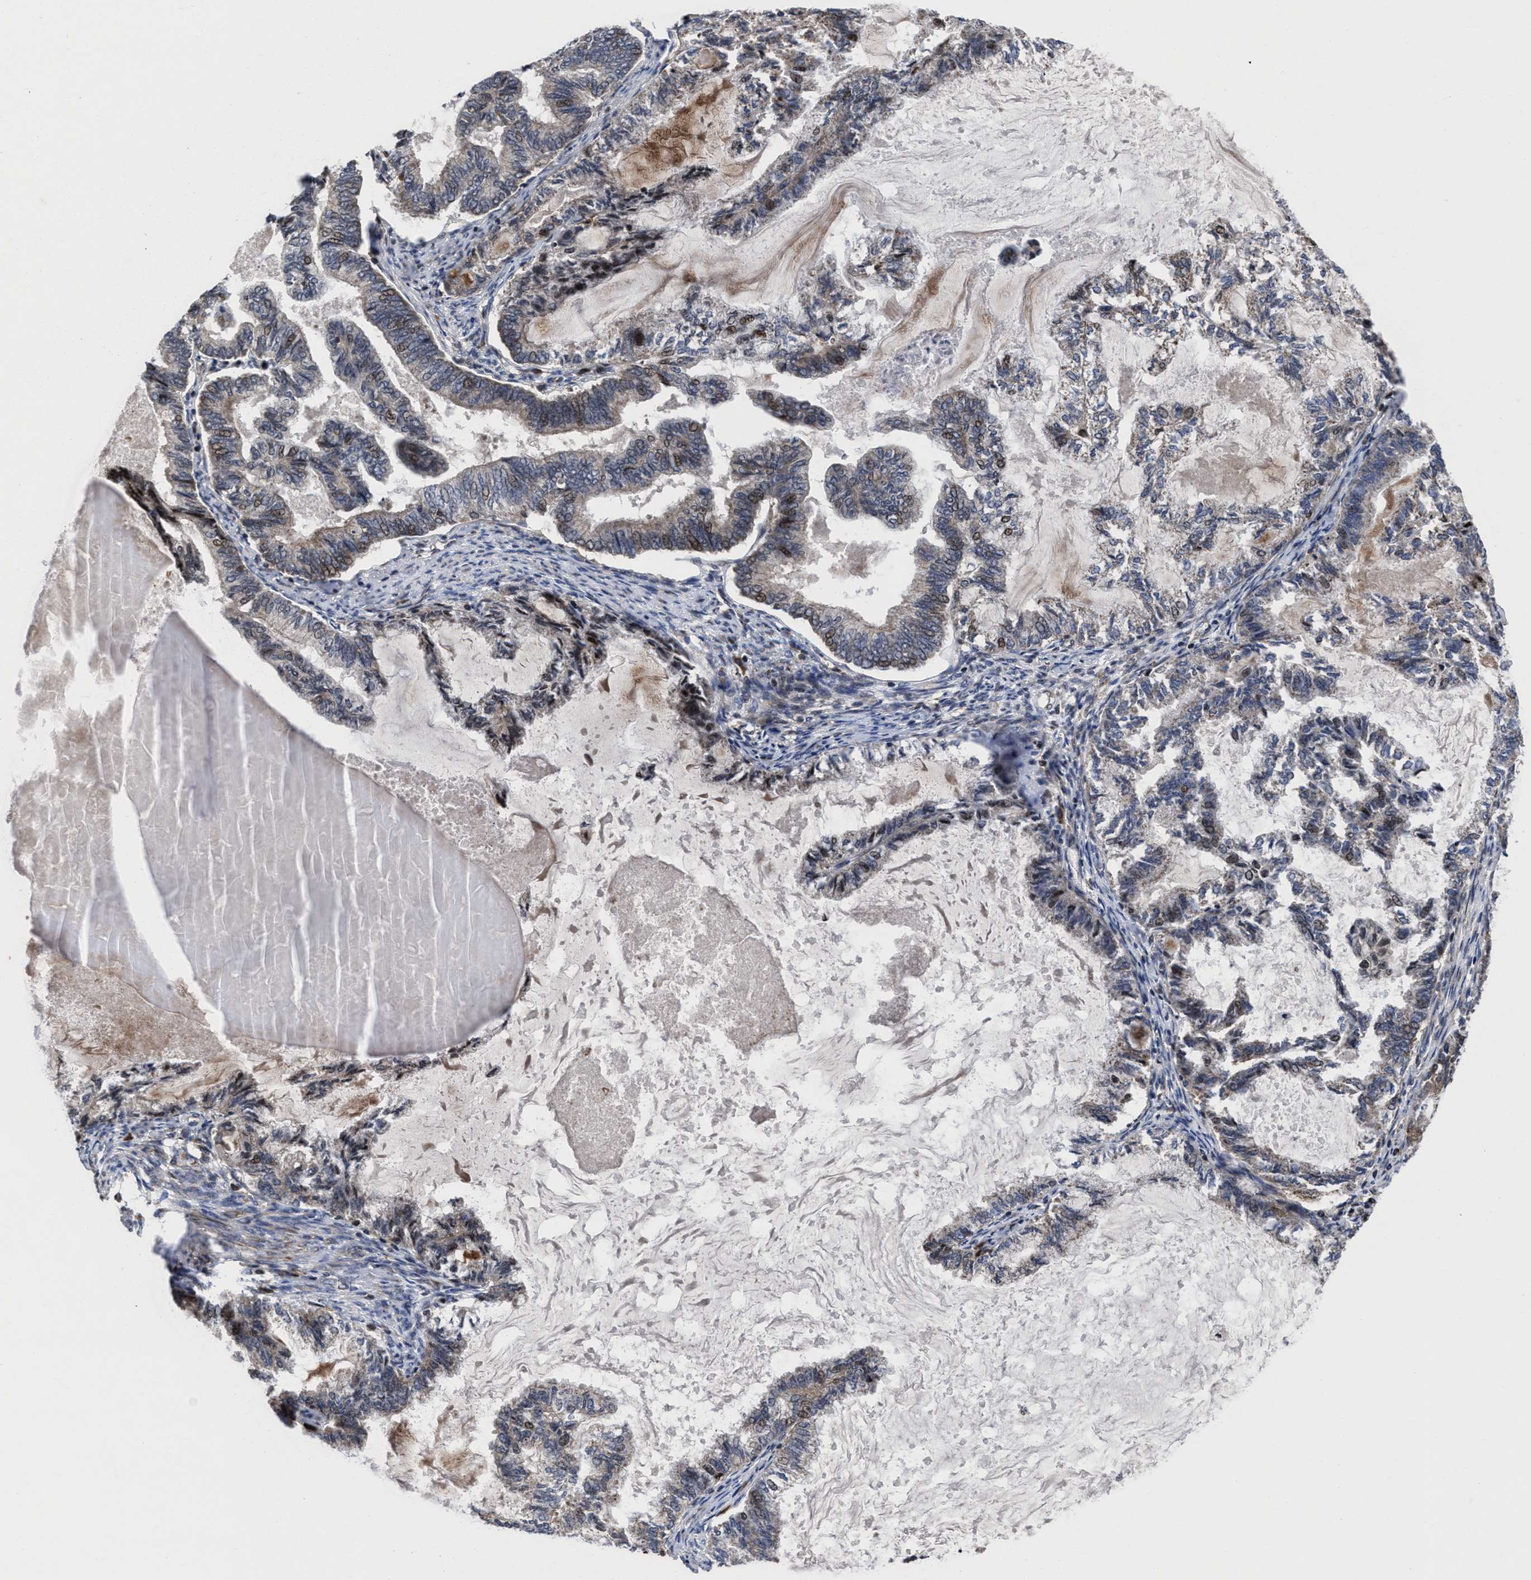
{"staining": {"intensity": "moderate", "quantity": "25%-75%", "location": "cytoplasmic/membranous,nuclear"}, "tissue": "endometrial cancer", "cell_type": "Tumor cells", "image_type": "cancer", "snomed": [{"axis": "morphology", "description": "Adenocarcinoma, NOS"}, {"axis": "topography", "description": "Endometrium"}], "caption": "Tumor cells display moderate cytoplasmic/membranous and nuclear positivity in approximately 25%-75% of cells in endometrial adenocarcinoma.", "gene": "MRPL50", "patient": {"sex": "female", "age": 86}}